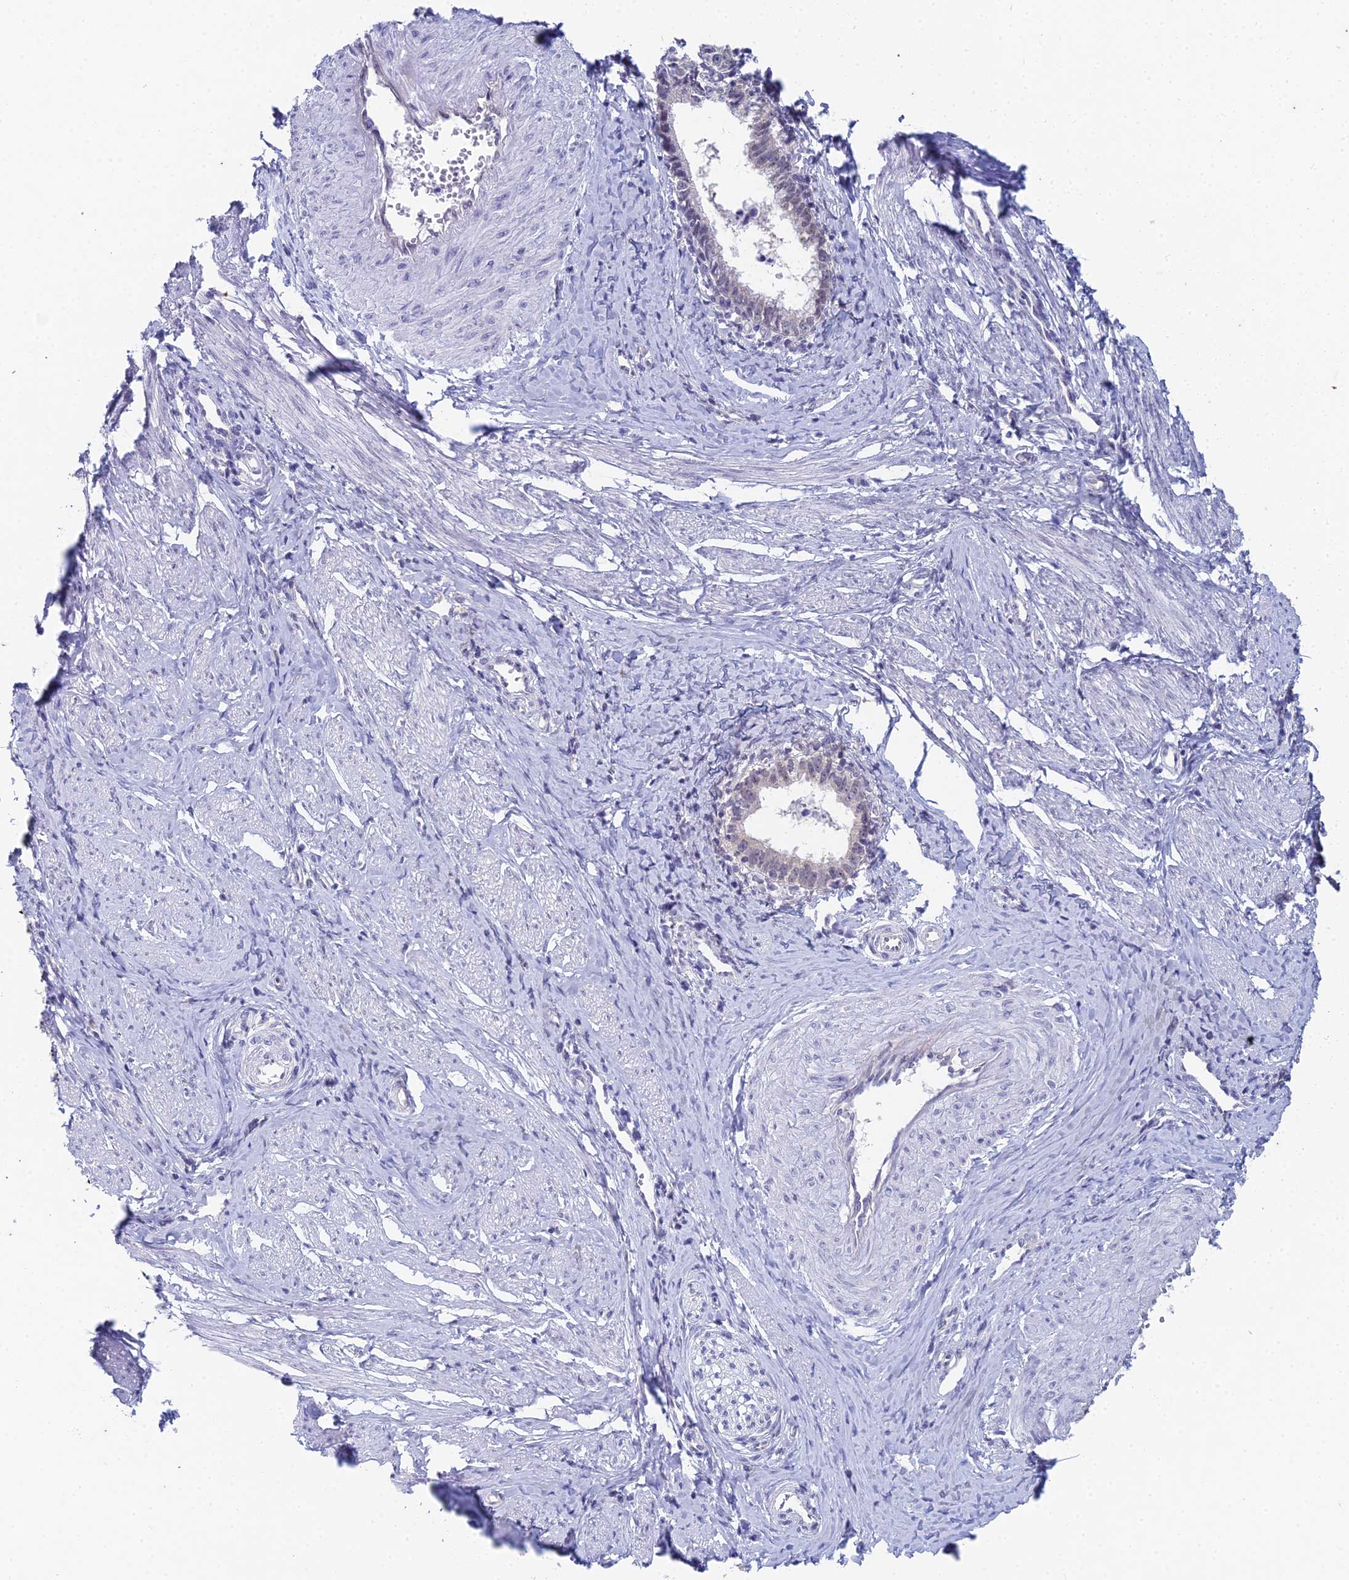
{"staining": {"intensity": "negative", "quantity": "none", "location": "none"}, "tissue": "cervical cancer", "cell_type": "Tumor cells", "image_type": "cancer", "snomed": [{"axis": "morphology", "description": "Adenocarcinoma, NOS"}, {"axis": "topography", "description": "Cervix"}], "caption": "Histopathology image shows no protein staining in tumor cells of cervical cancer (adenocarcinoma) tissue. (Brightfield microscopy of DAB (3,3'-diaminobenzidine) immunohistochemistry at high magnification).", "gene": "EEF2KMT", "patient": {"sex": "female", "age": 36}}